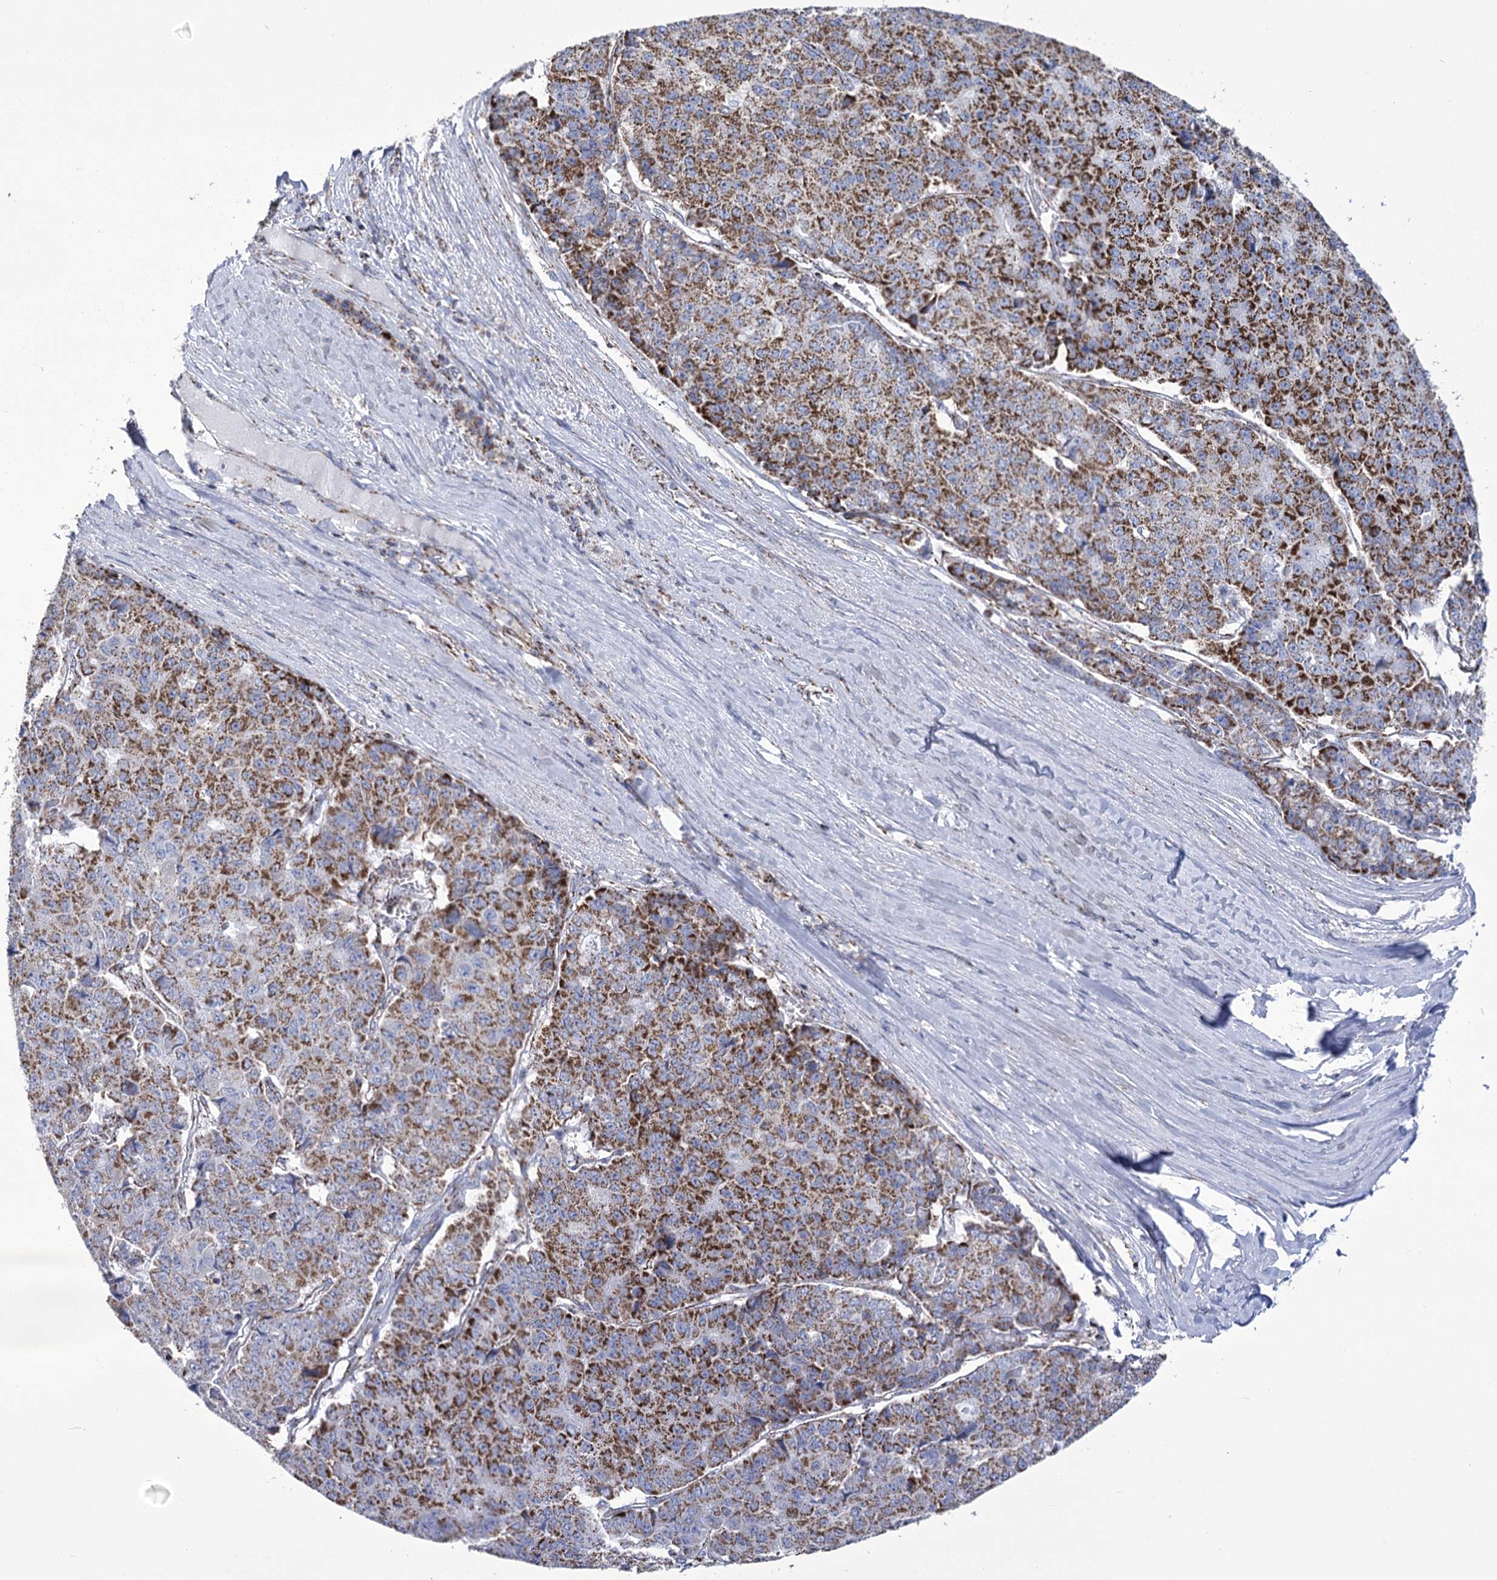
{"staining": {"intensity": "strong", "quantity": "25%-75%", "location": "cytoplasmic/membranous"}, "tissue": "pancreatic cancer", "cell_type": "Tumor cells", "image_type": "cancer", "snomed": [{"axis": "morphology", "description": "Adenocarcinoma, NOS"}, {"axis": "topography", "description": "Pancreas"}], "caption": "Strong cytoplasmic/membranous protein positivity is appreciated in about 25%-75% of tumor cells in pancreatic cancer.", "gene": "PDHB", "patient": {"sex": "male", "age": 50}}